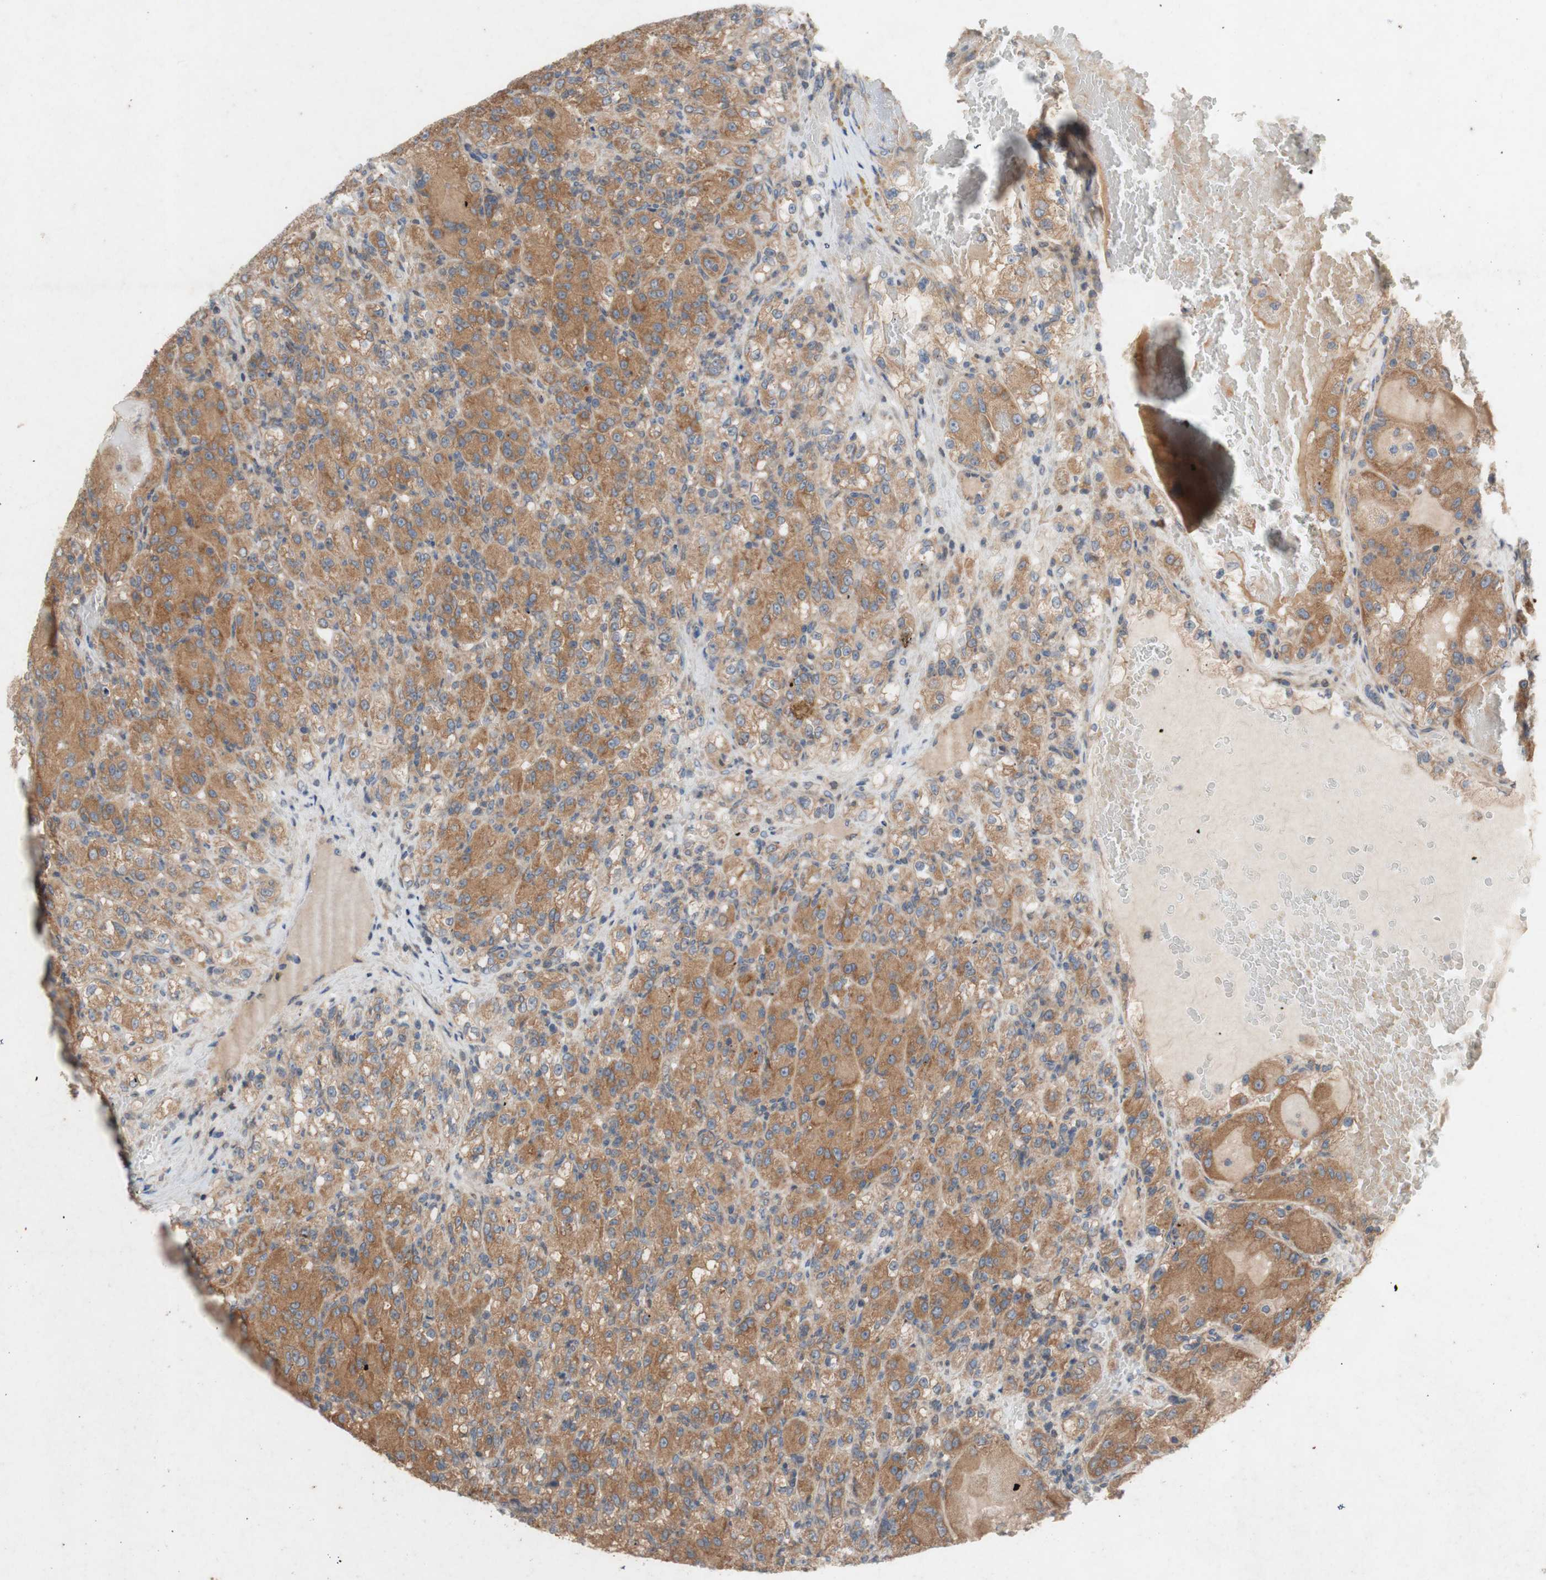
{"staining": {"intensity": "moderate", "quantity": ">75%", "location": "cytoplasmic/membranous"}, "tissue": "renal cancer", "cell_type": "Tumor cells", "image_type": "cancer", "snomed": [{"axis": "morphology", "description": "Adenocarcinoma, NOS"}, {"axis": "topography", "description": "Kidney"}], "caption": "The image displays a brown stain indicating the presence of a protein in the cytoplasmic/membranous of tumor cells in renal adenocarcinoma. Using DAB (brown) and hematoxylin (blue) stains, captured at high magnification using brightfield microscopy.", "gene": "TST", "patient": {"sex": "male", "age": 61}}